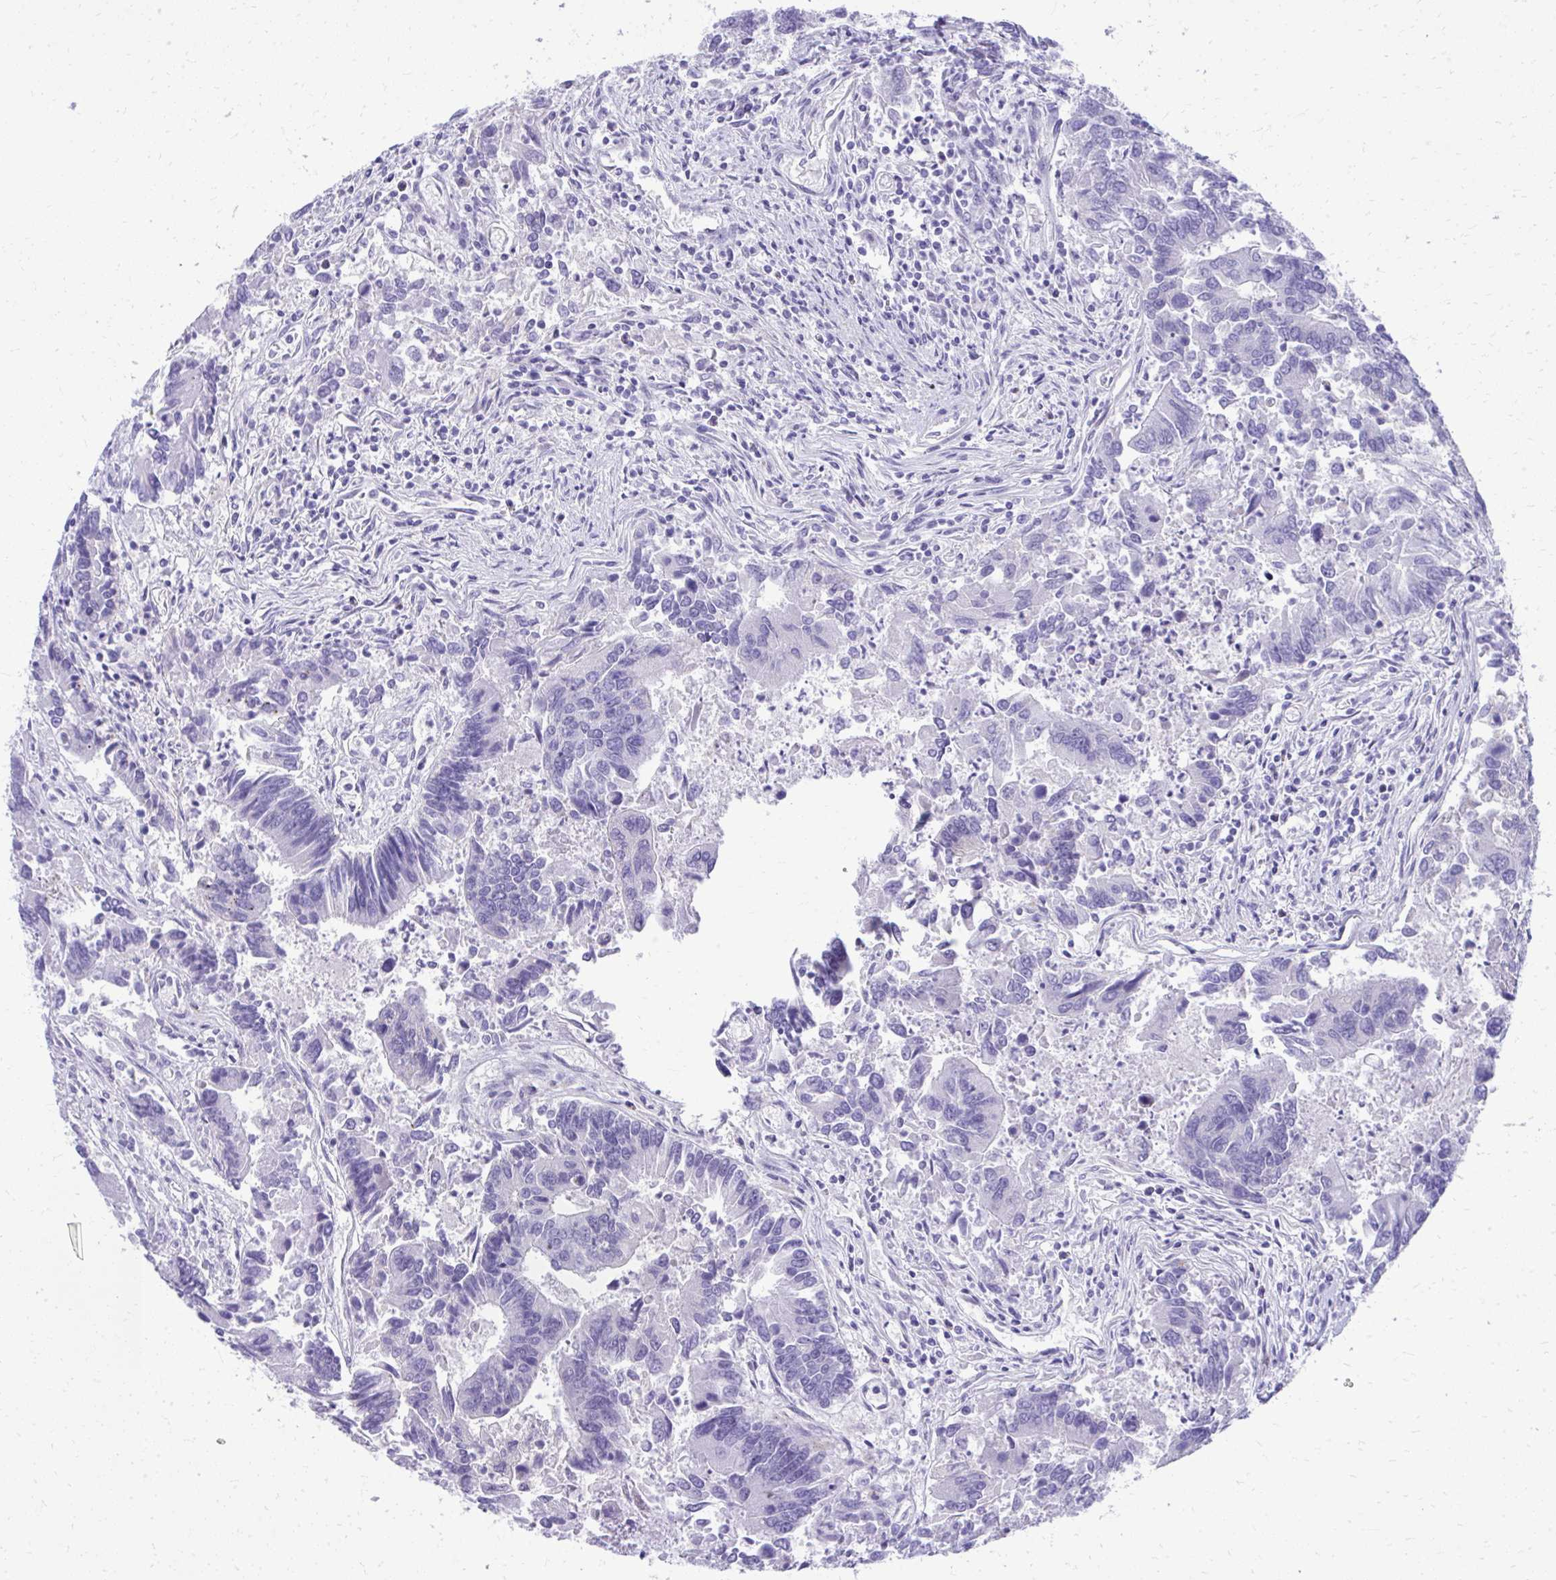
{"staining": {"intensity": "negative", "quantity": "none", "location": "none"}, "tissue": "colorectal cancer", "cell_type": "Tumor cells", "image_type": "cancer", "snomed": [{"axis": "morphology", "description": "Adenocarcinoma, NOS"}, {"axis": "topography", "description": "Colon"}], "caption": "The histopathology image displays no significant expression in tumor cells of colorectal adenocarcinoma.", "gene": "BCL6B", "patient": {"sex": "female", "age": 67}}